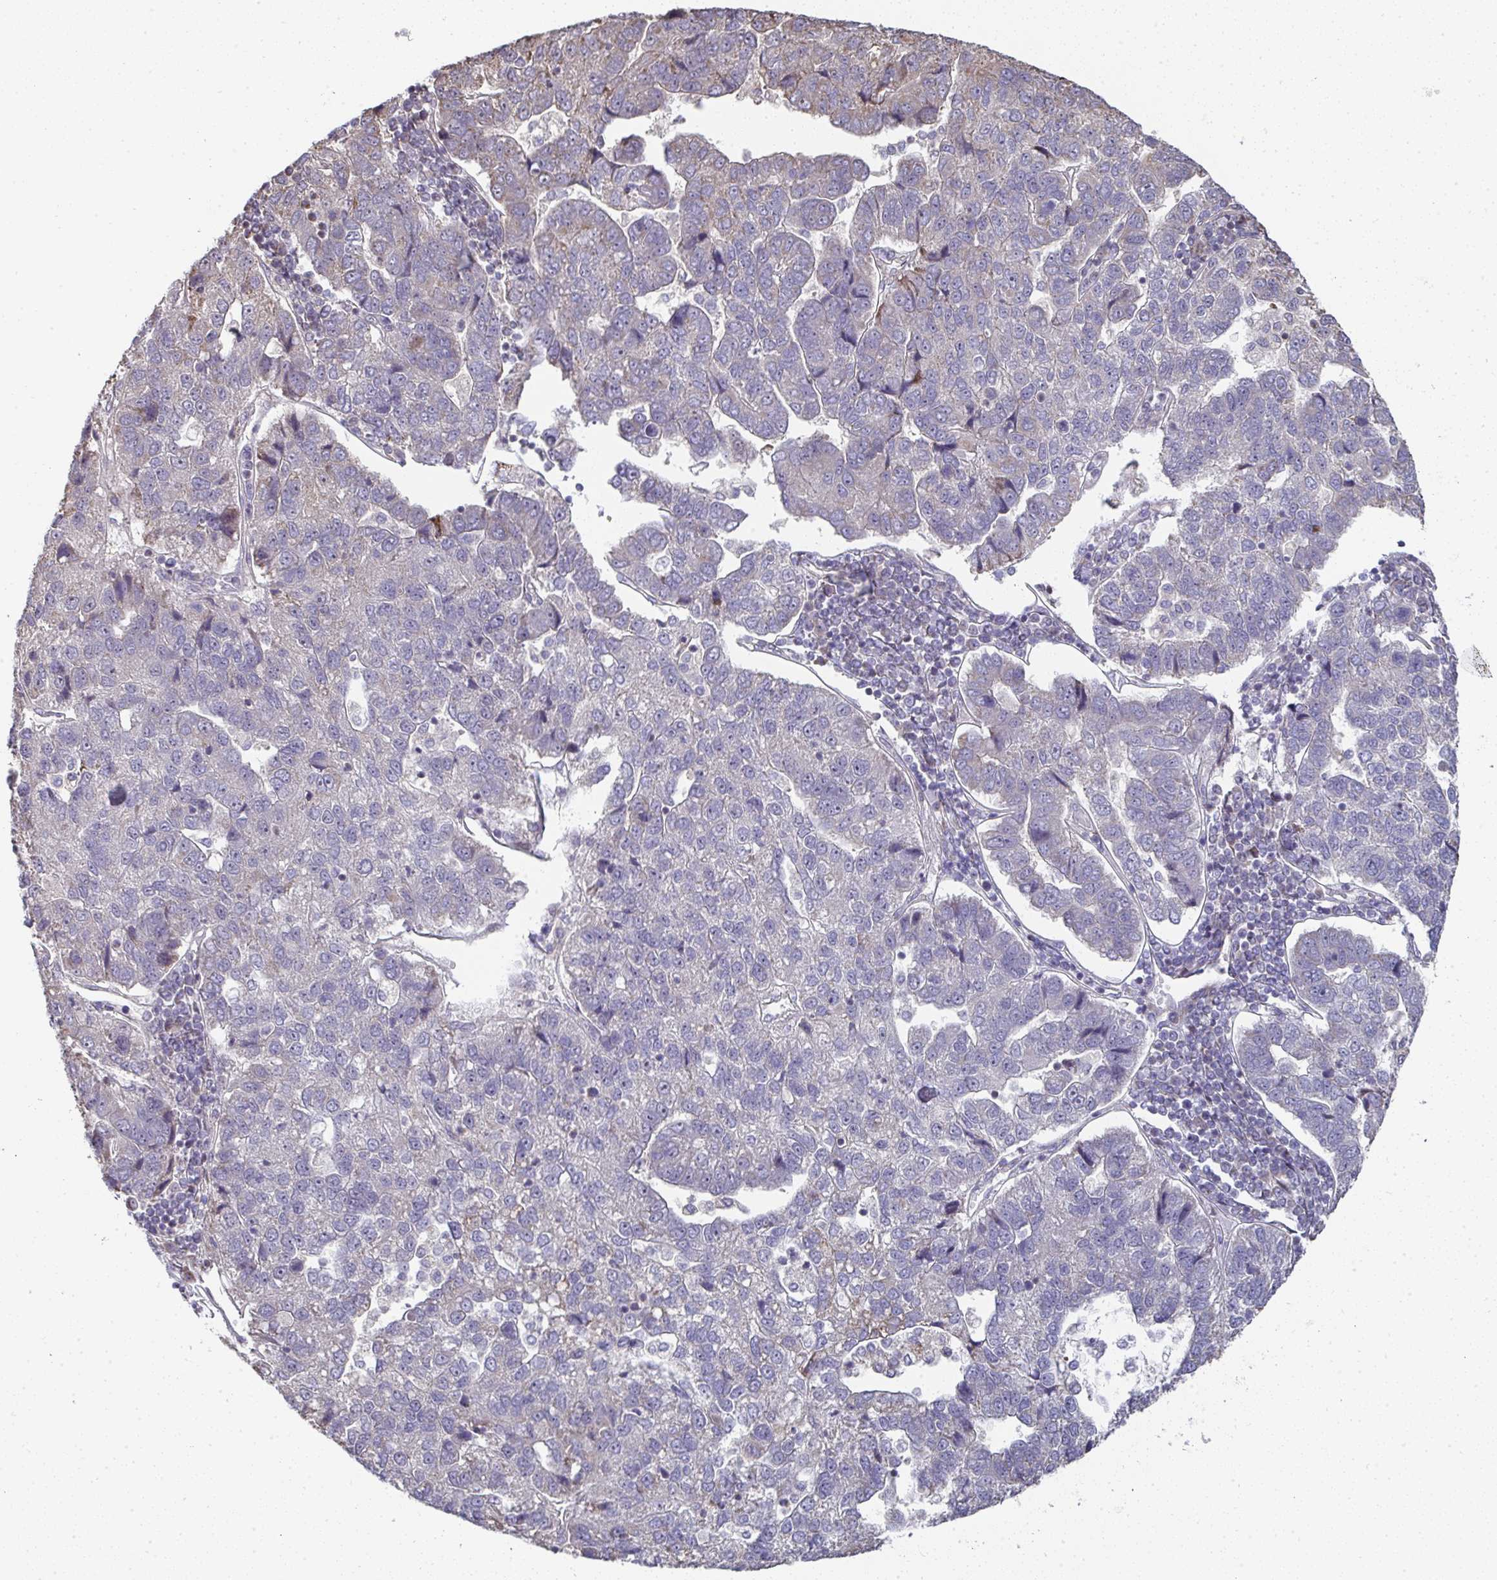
{"staining": {"intensity": "moderate", "quantity": "<25%", "location": "cytoplasmic/membranous"}, "tissue": "pancreatic cancer", "cell_type": "Tumor cells", "image_type": "cancer", "snomed": [{"axis": "morphology", "description": "Adenocarcinoma, NOS"}, {"axis": "topography", "description": "Pancreas"}], "caption": "Immunohistochemical staining of pancreatic cancer (adenocarcinoma) displays moderate cytoplasmic/membranous protein expression in approximately <25% of tumor cells.", "gene": "AGTPBP1", "patient": {"sex": "female", "age": 61}}